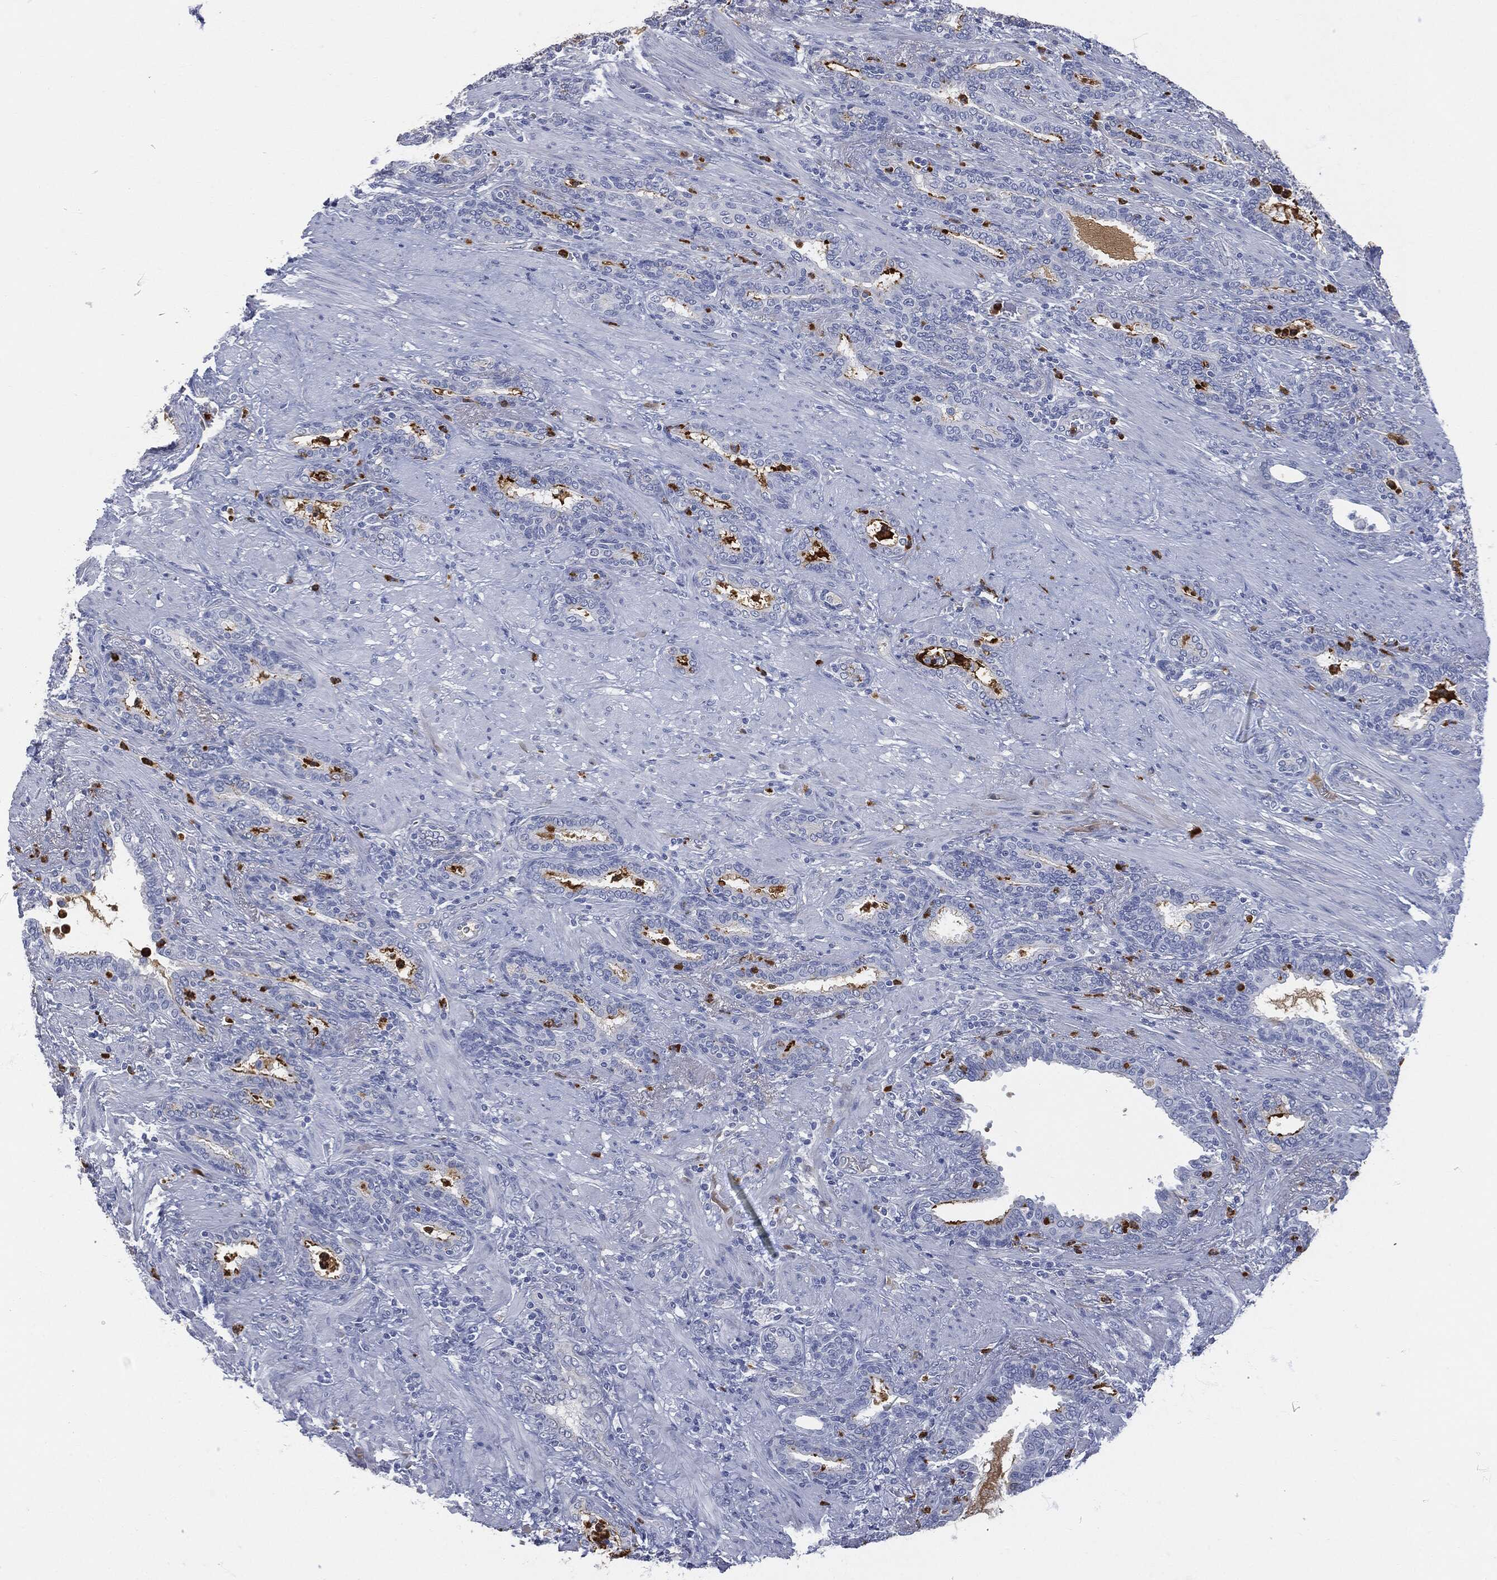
{"staining": {"intensity": "negative", "quantity": "none", "location": "none"}, "tissue": "prostate cancer", "cell_type": "Tumor cells", "image_type": "cancer", "snomed": [{"axis": "morphology", "description": "Adenocarcinoma, Low grade"}, {"axis": "topography", "description": "Prostate"}], "caption": "High magnification brightfield microscopy of prostate cancer (low-grade adenocarcinoma) stained with DAB (brown) and counterstained with hematoxylin (blue): tumor cells show no significant staining.", "gene": "BTK", "patient": {"sex": "male", "age": 68}}